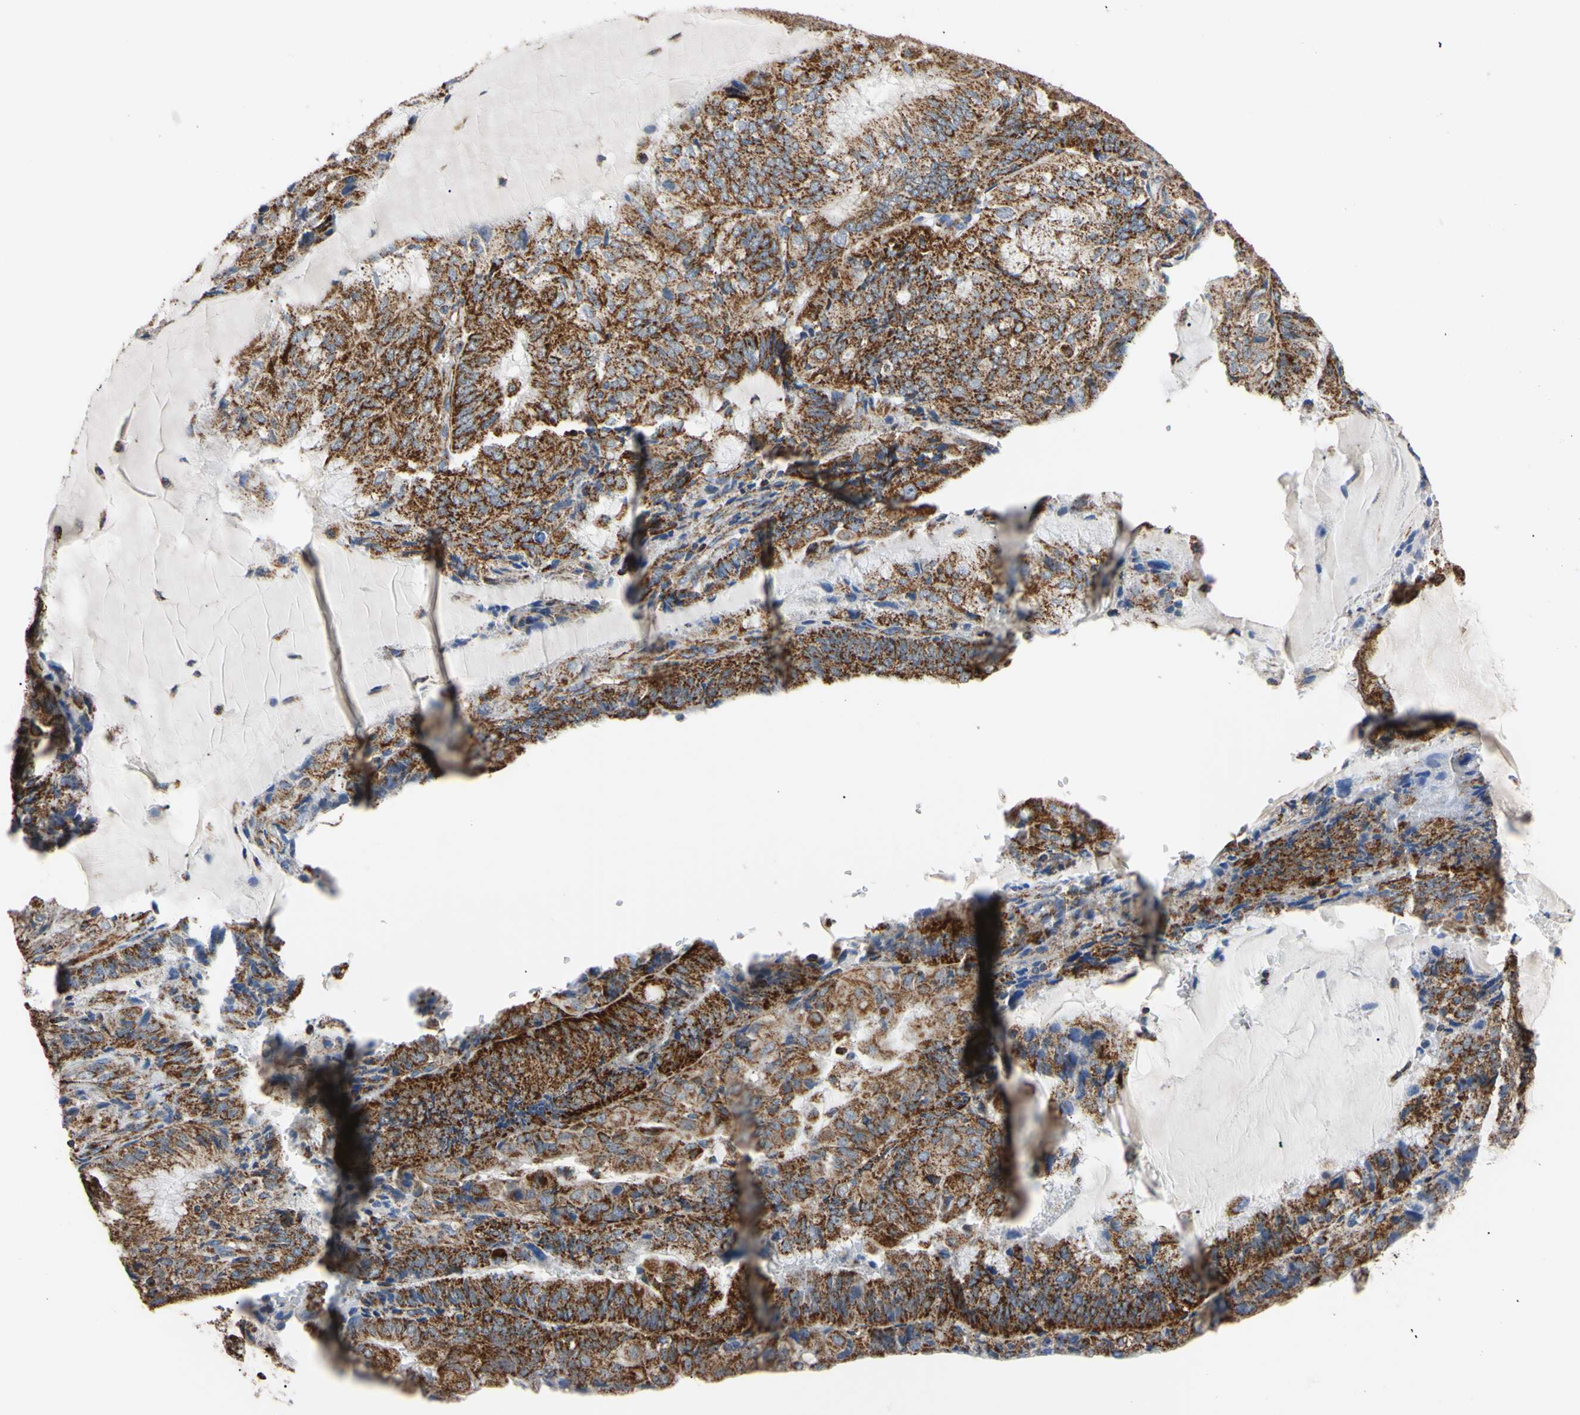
{"staining": {"intensity": "strong", "quantity": ">75%", "location": "cytoplasmic/membranous"}, "tissue": "endometrial cancer", "cell_type": "Tumor cells", "image_type": "cancer", "snomed": [{"axis": "morphology", "description": "Adenocarcinoma, NOS"}, {"axis": "topography", "description": "Endometrium"}], "caption": "There is high levels of strong cytoplasmic/membranous expression in tumor cells of endometrial cancer (adenocarcinoma), as demonstrated by immunohistochemical staining (brown color).", "gene": "CLPP", "patient": {"sex": "female", "age": 81}}